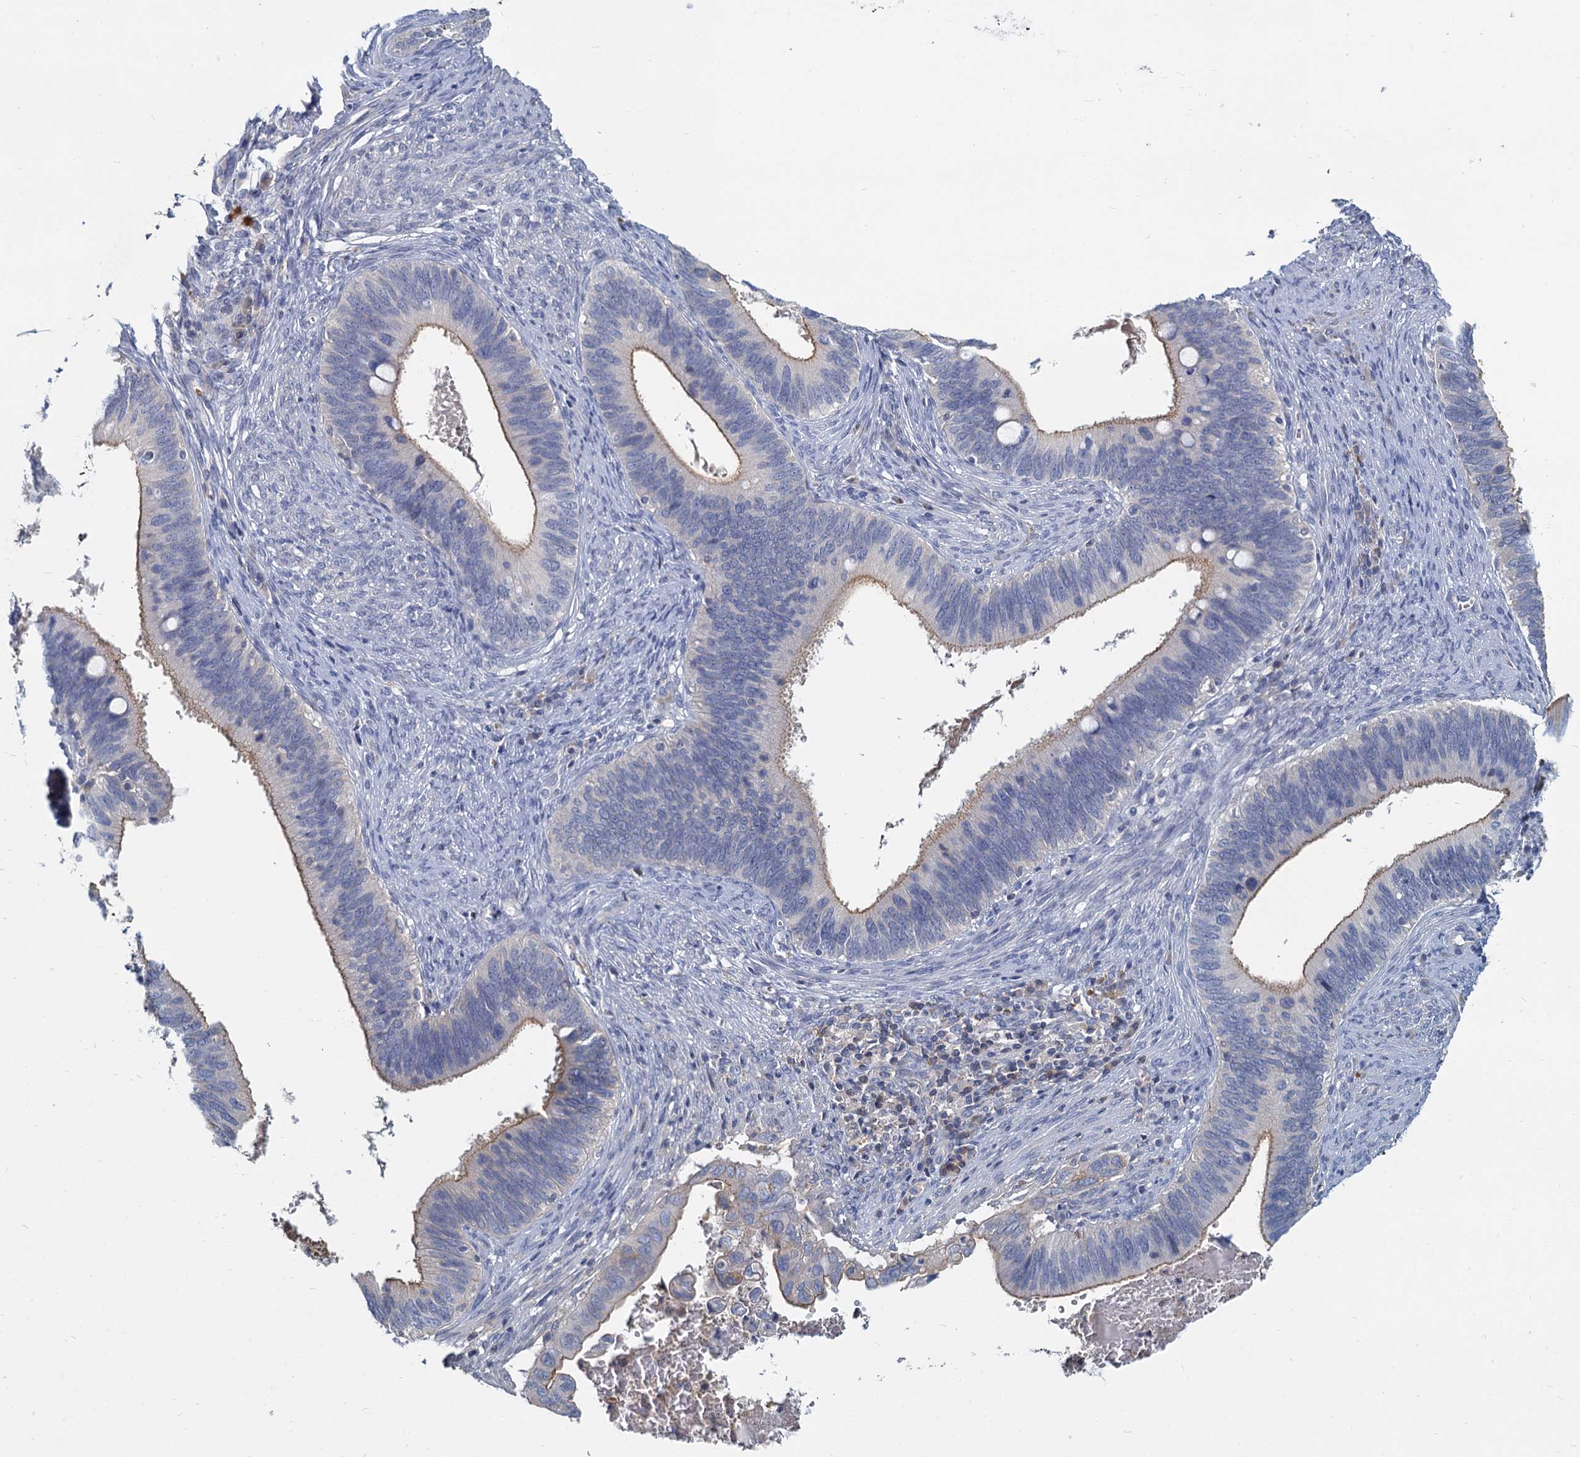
{"staining": {"intensity": "weak", "quantity": "25%-75%", "location": "cytoplasmic/membranous"}, "tissue": "cervical cancer", "cell_type": "Tumor cells", "image_type": "cancer", "snomed": [{"axis": "morphology", "description": "Adenocarcinoma, NOS"}, {"axis": "topography", "description": "Cervix"}], "caption": "The photomicrograph shows a brown stain indicating the presence of a protein in the cytoplasmic/membranous of tumor cells in cervical adenocarcinoma.", "gene": "ACSM3", "patient": {"sex": "female", "age": 42}}